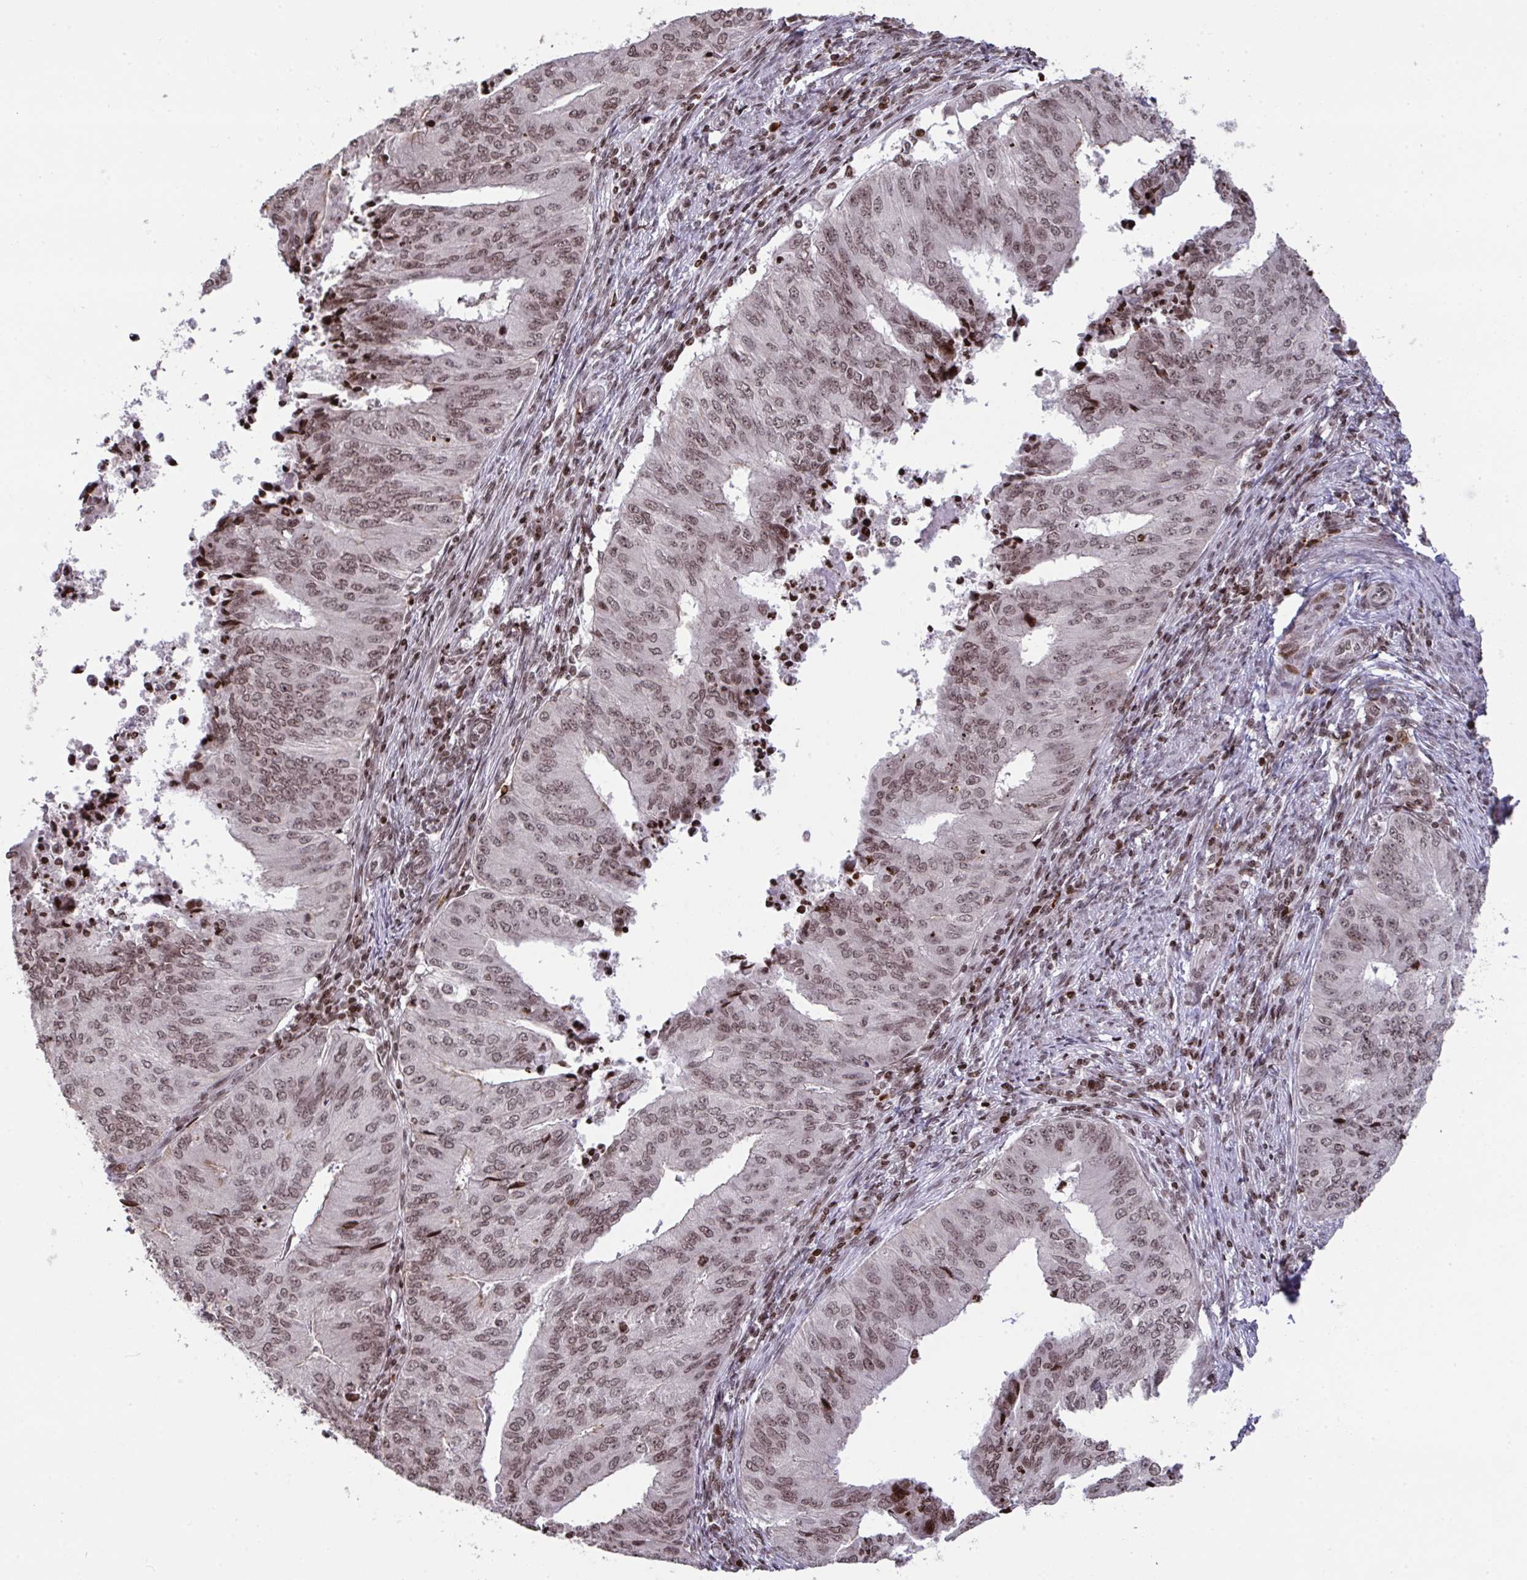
{"staining": {"intensity": "moderate", "quantity": ">75%", "location": "nuclear"}, "tissue": "endometrial cancer", "cell_type": "Tumor cells", "image_type": "cancer", "snomed": [{"axis": "morphology", "description": "Adenocarcinoma, NOS"}, {"axis": "topography", "description": "Endometrium"}], "caption": "IHC histopathology image of endometrial cancer (adenocarcinoma) stained for a protein (brown), which demonstrates medium levels of moderate nuclear staining in about >75% of tumor cells.", "gene": "NIP7", "patient": {"sex": "female", "age": 50}}